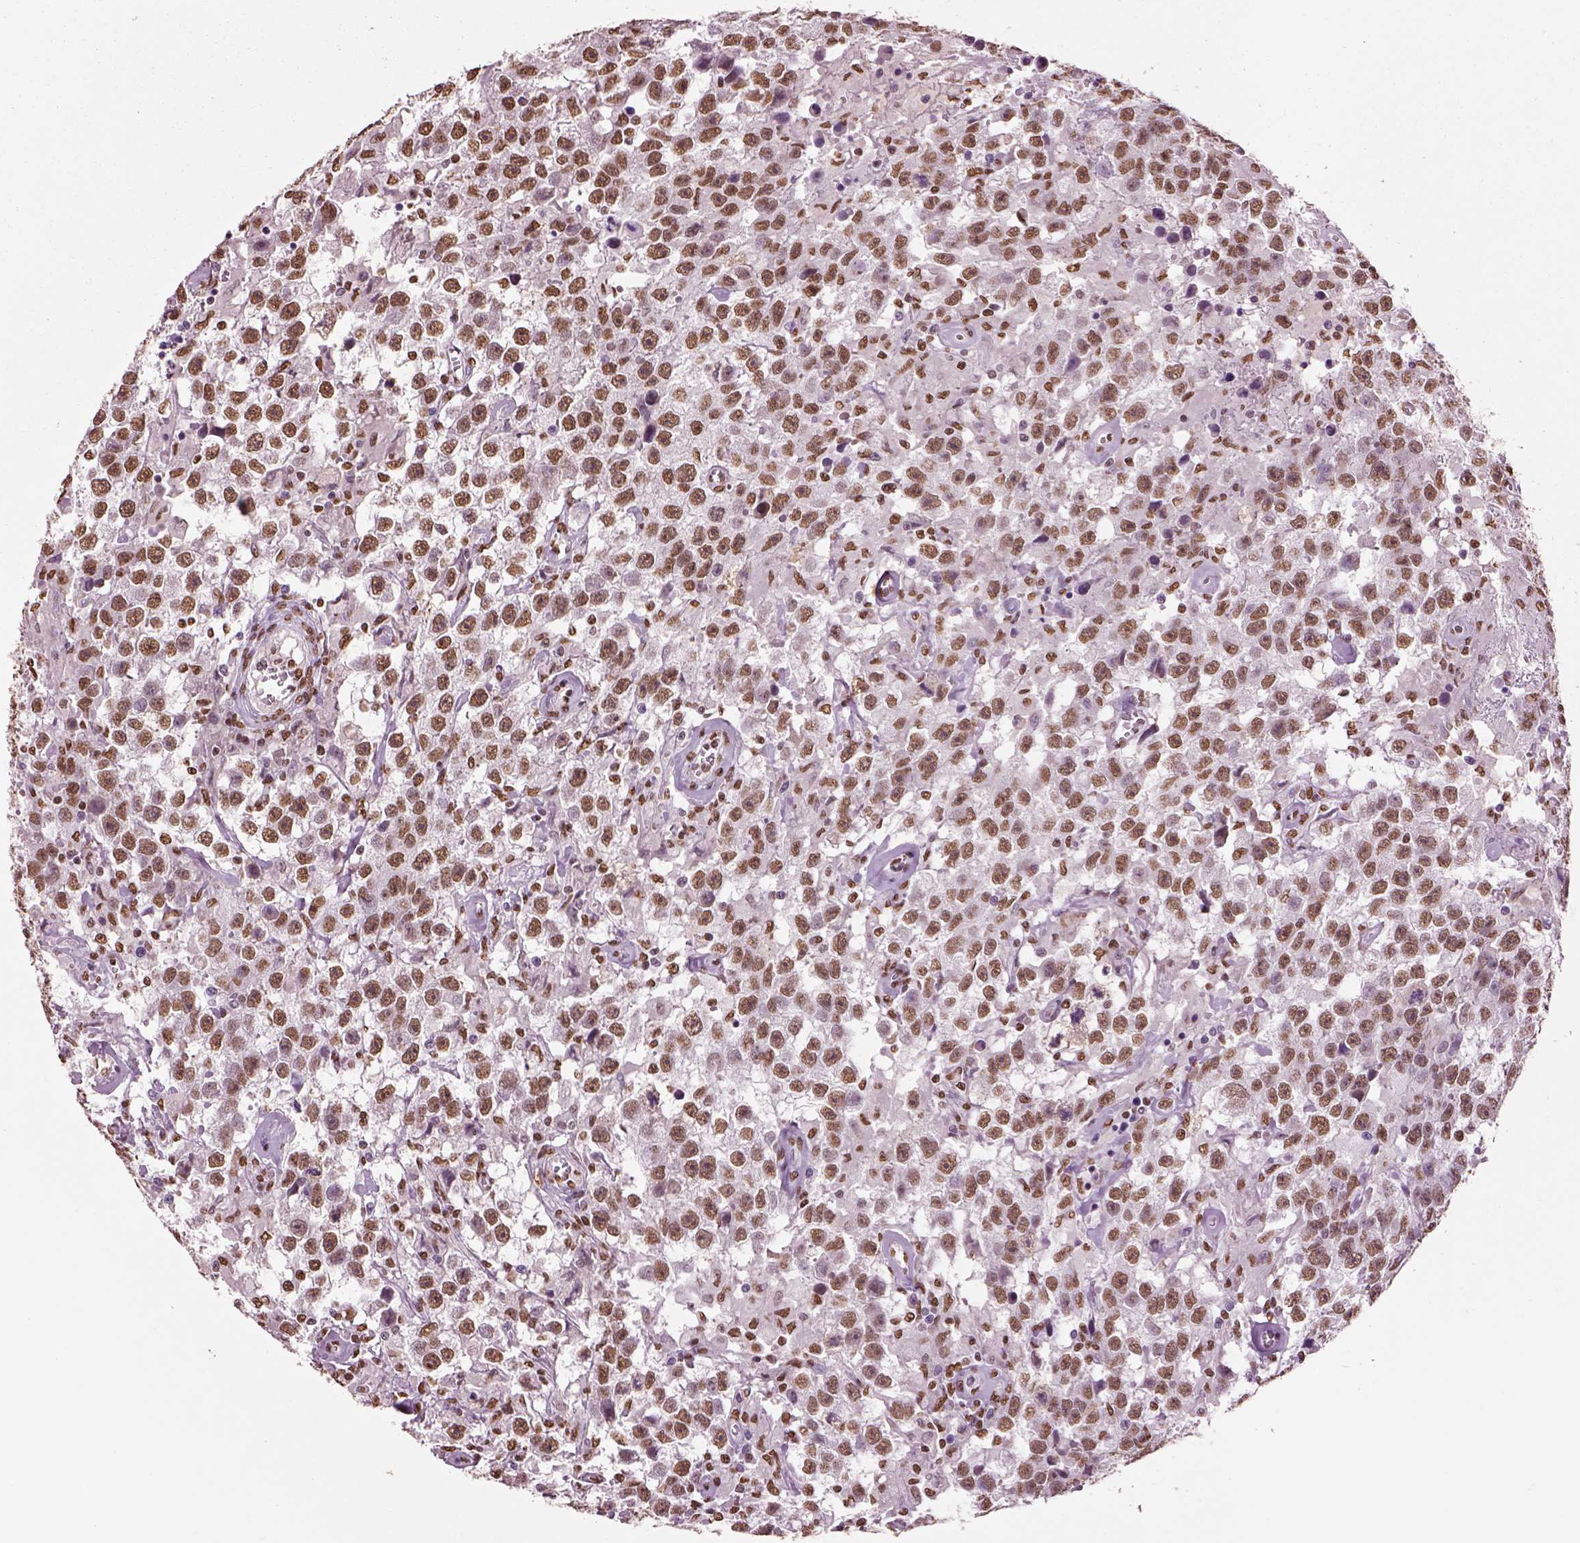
{"staining": {"intensity": "moderate", "quantity": ">75%", "location": "nuclear"}, "tissue": "testis cancer", "cell_type": "Tumor cells", "image_type": "cancer", "snomed": [{"axis": "morphology", "description": "Seminoma, NOS"}, {"axis": "topography", "description": "Testis"}], "caption": "Testis seminoma stained with immunohistochemistry displays moderate nuclear staining in approximately >75% of tumor cells.", "gene": "DDX3X", "patient": {"sex": "male", "age": 43}}